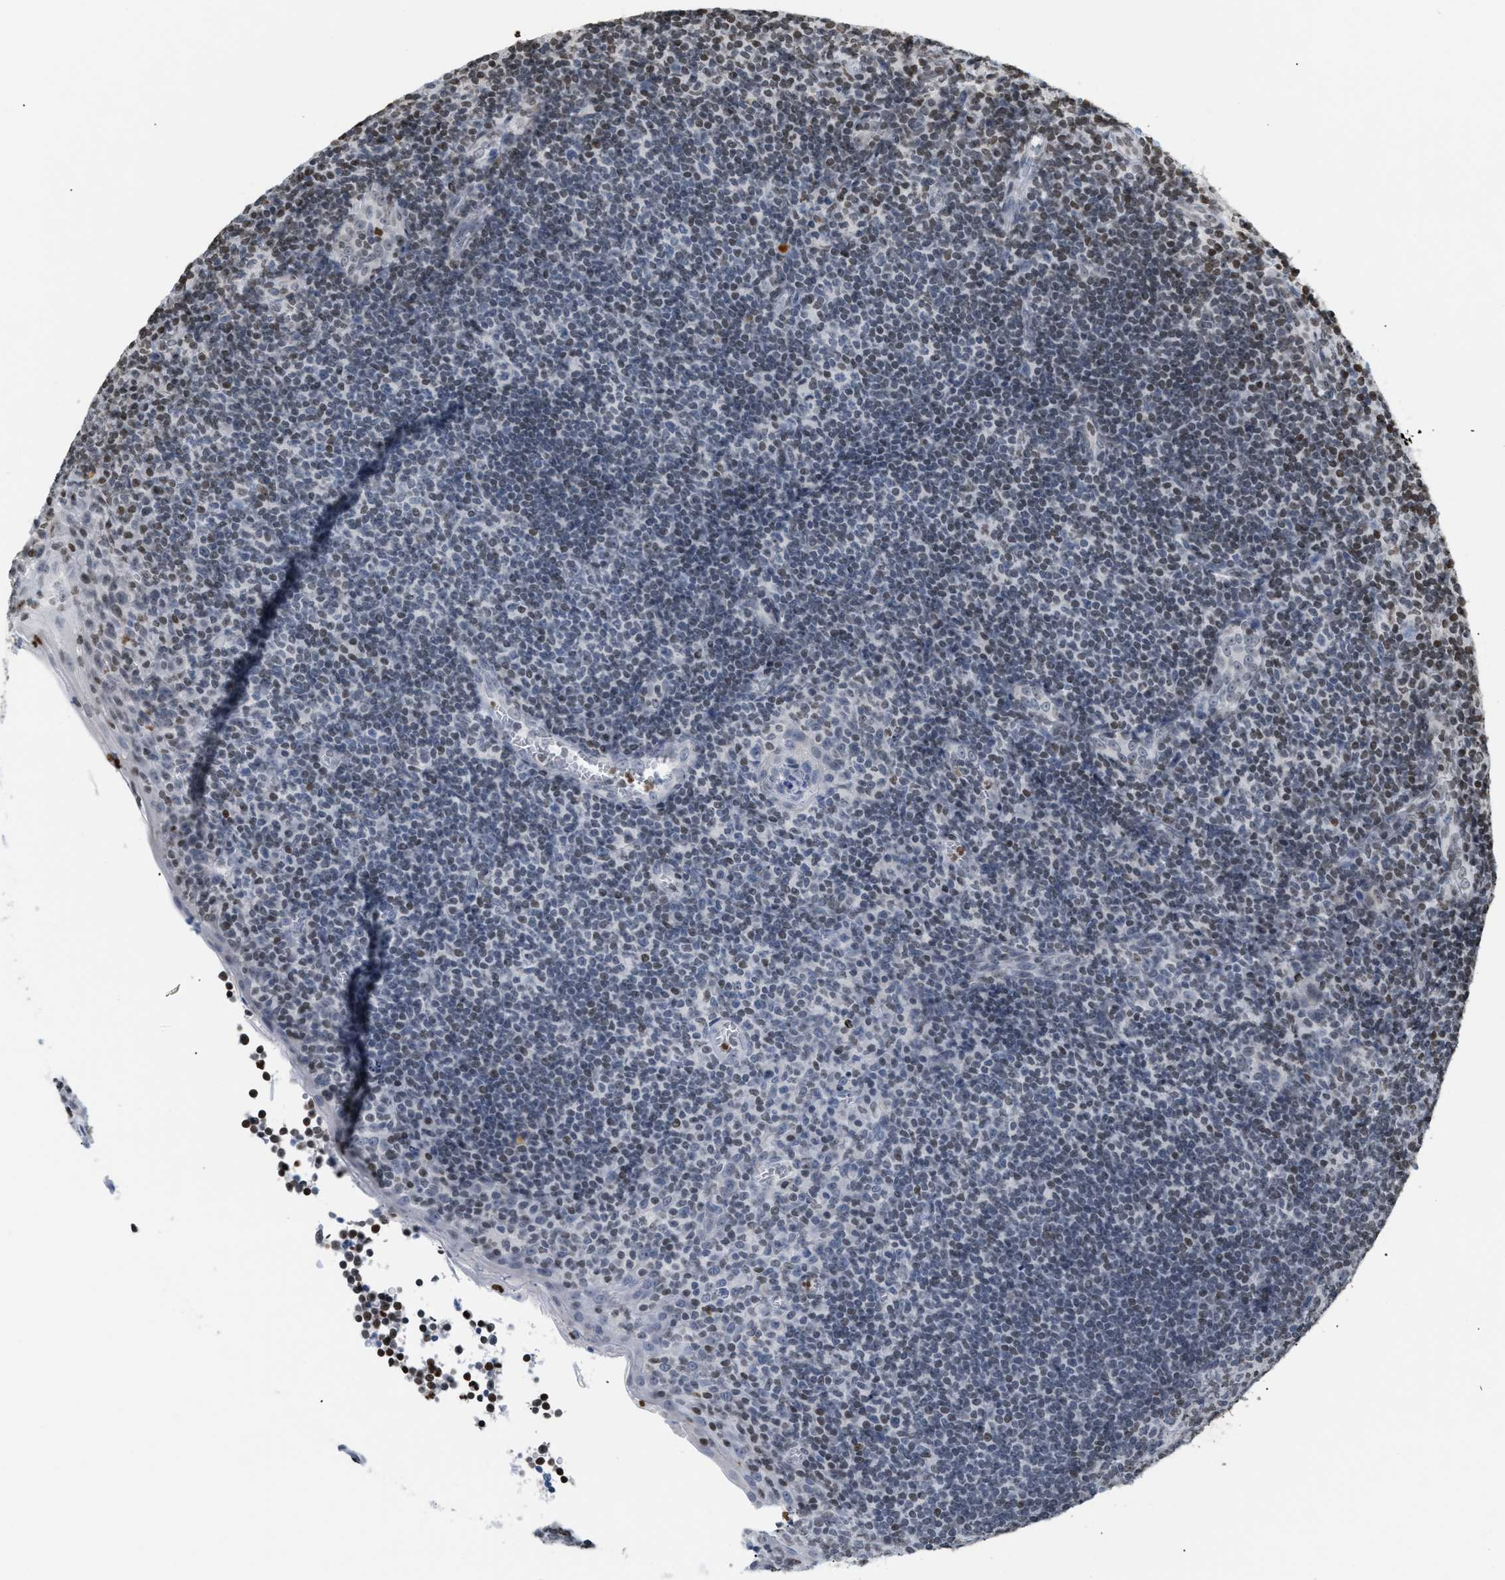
{"staining": {"intensity": "negative", "quantity": "none", "location": "none"}, "tissue": "tonsil", "cell_type": "Germinal center cells", "image_type": "normal", "snomed": [{"axis": "morphology", "description": "Normal tissue, NOS"}, {"axis": "topography", "description": "Tonsil"}], "caption": "Immunohistochemistry (IHC) image of benign tonsil stained for a protein (brown), which shows no positivity in germinal center cells.", "gene": "HMGN2", "patient": {"sex": "male", "age": 37}}